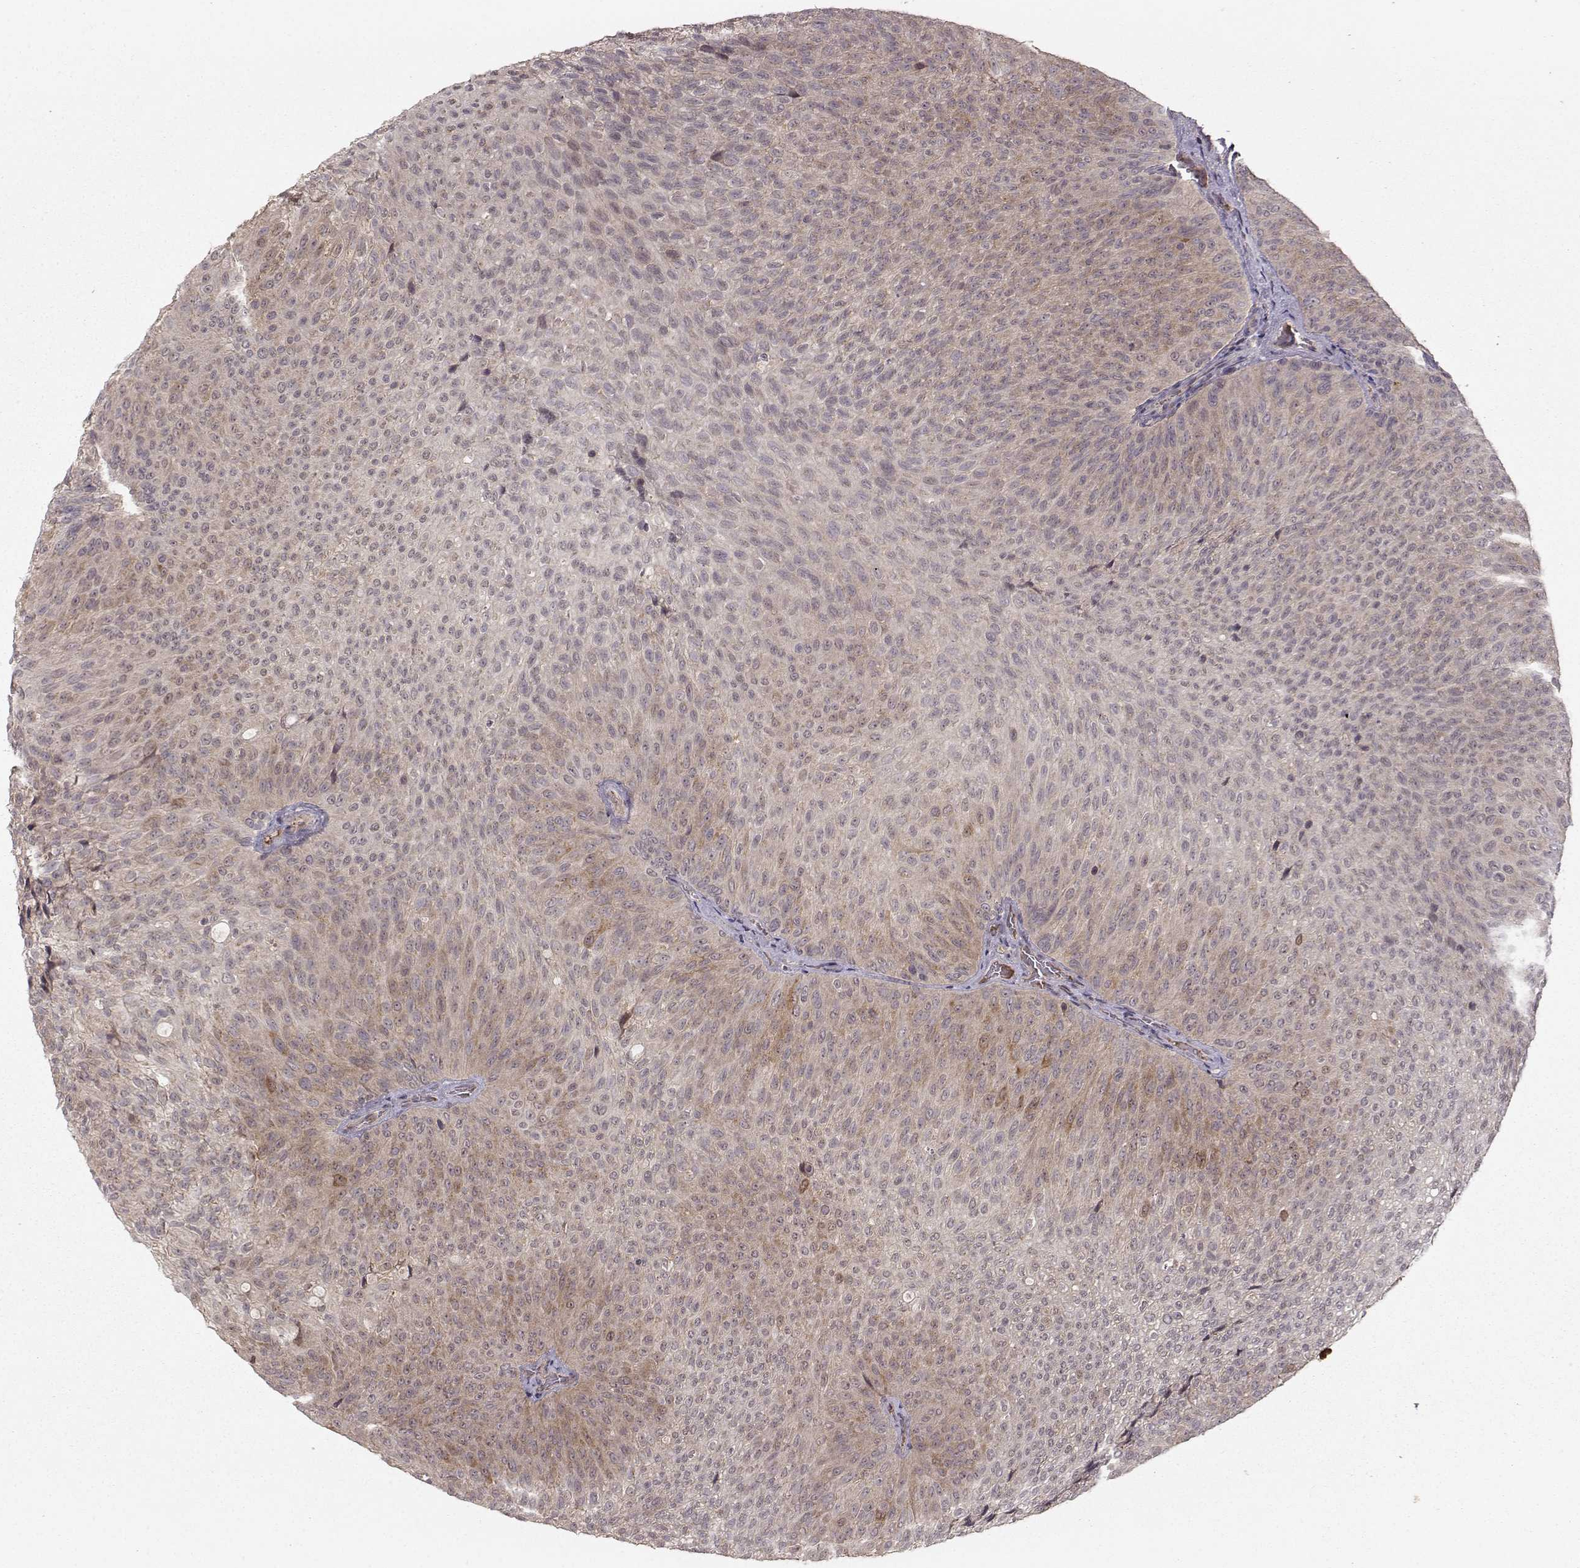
{"staining": {"intensity": "weak", "quantity": "<25%", "location": "cytoplasmic/membranous"}, "tissue": "urothelial cancer", "cell_type": "Tumor cells", "image_type": "cancer", "snomed": [{"axis": "morphology", "description": "Urothelial carcinoma, Low grade"}, {"axis": "topography", "description": "Urinary bladder"}], "caption": "Immunohistochemistry micrograph of neoplastic tissue: human low-grade urothelial carcinoma stained with DAB (3,3'-diaminobenzidine) exhibits no significant protein staining in tumor cells.", "gene": "WNT6", "patient": {"sex": "male", "age": 78}}